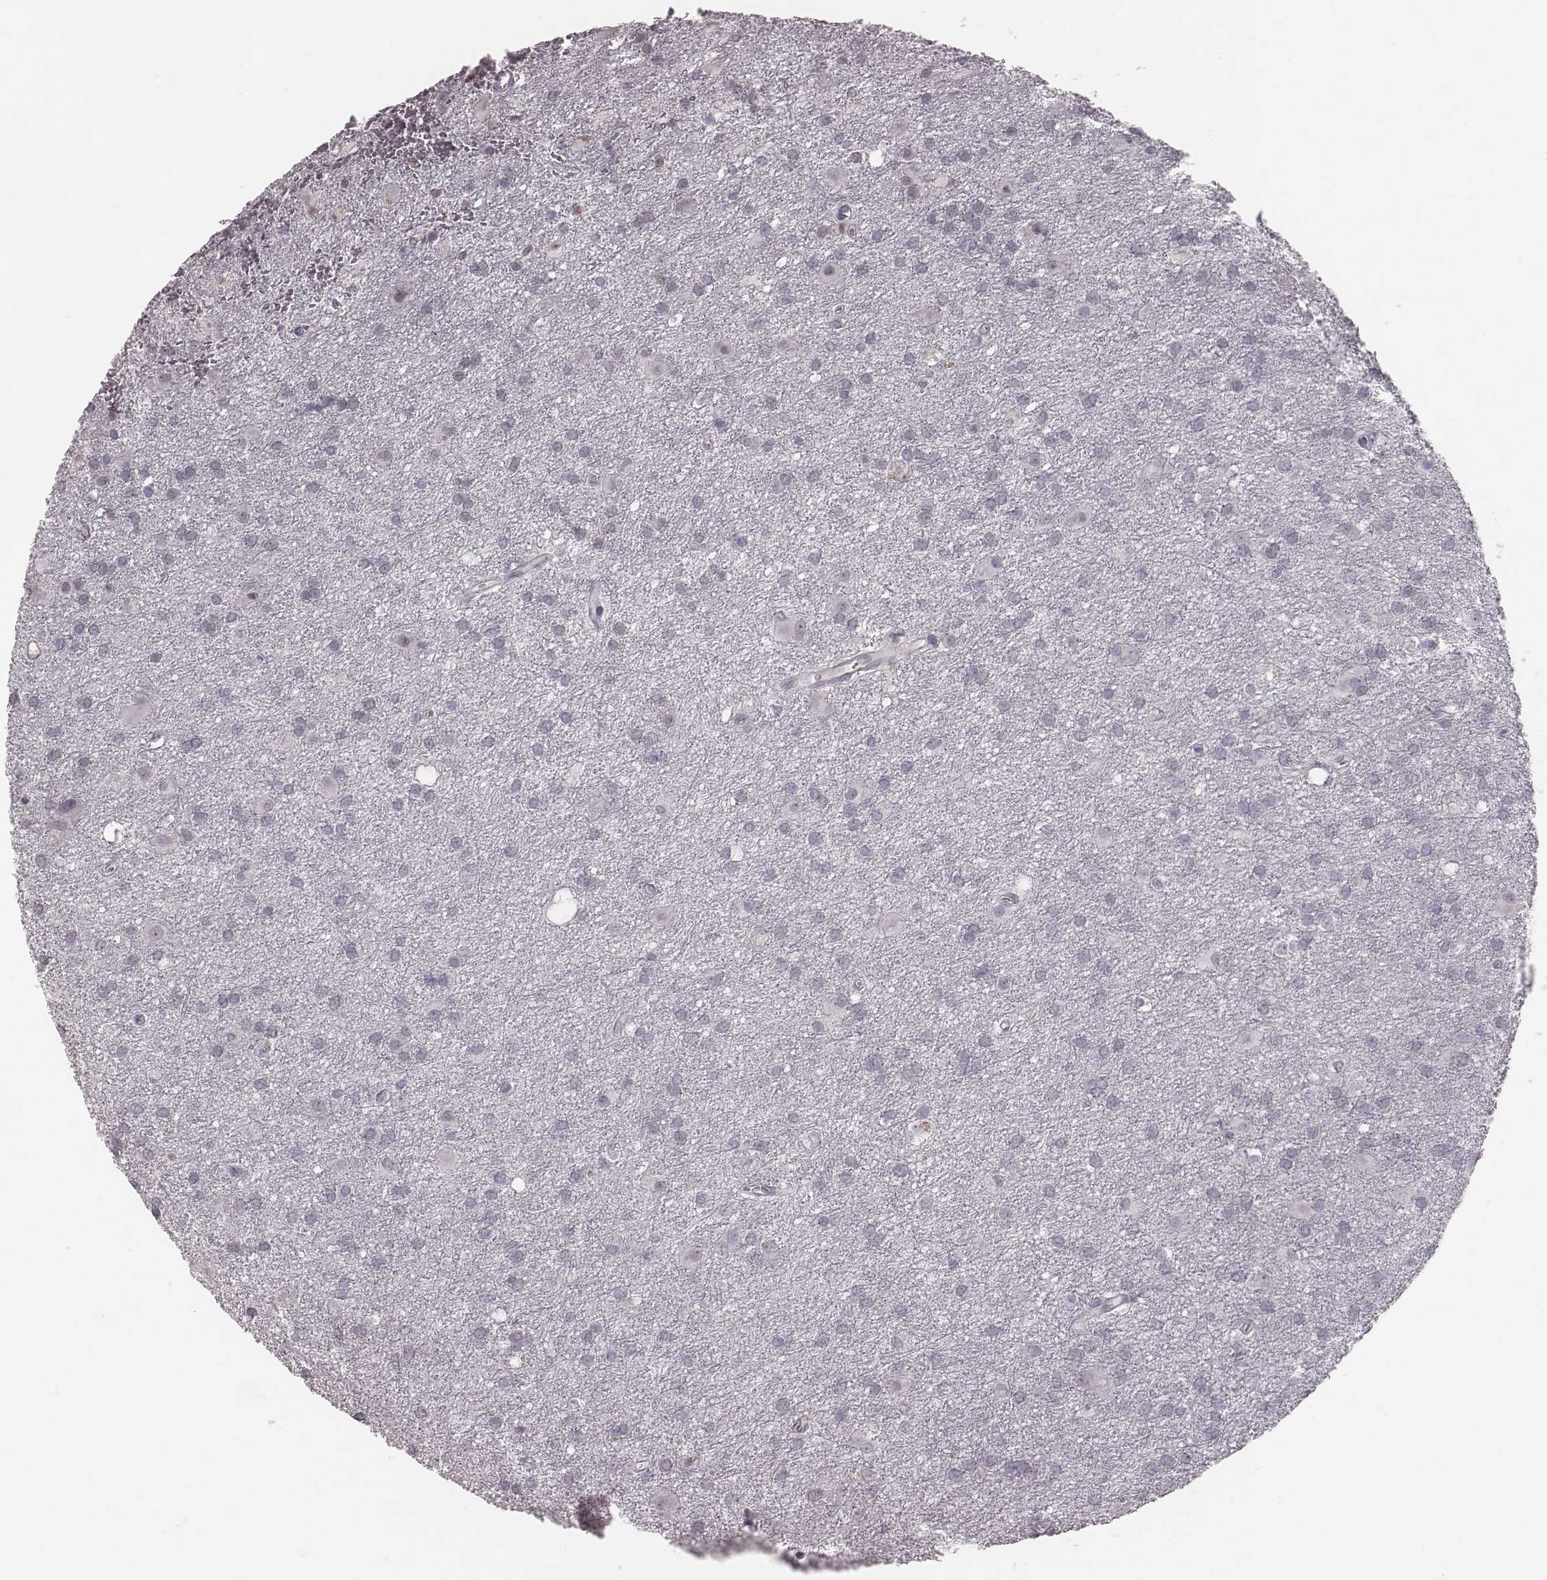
{"staining": {"intensity": "negative", "quantity": "none", "location": "none"}, "tissue": "glioma", "cell_type": "Tumor cells", "image_type": "cancer", "snomed": [{"axis": "morphology", "description": "Glioma, malignant, Low grade"}, {"axis": "topography", "description": "Brain"}], "caption": "Malignant low-grade glioma was stained to show a protein in brown. There is no significant positivity in tumor cells.", "gene": "CFTR", "patient": {"sex": "male", "age": 58}}